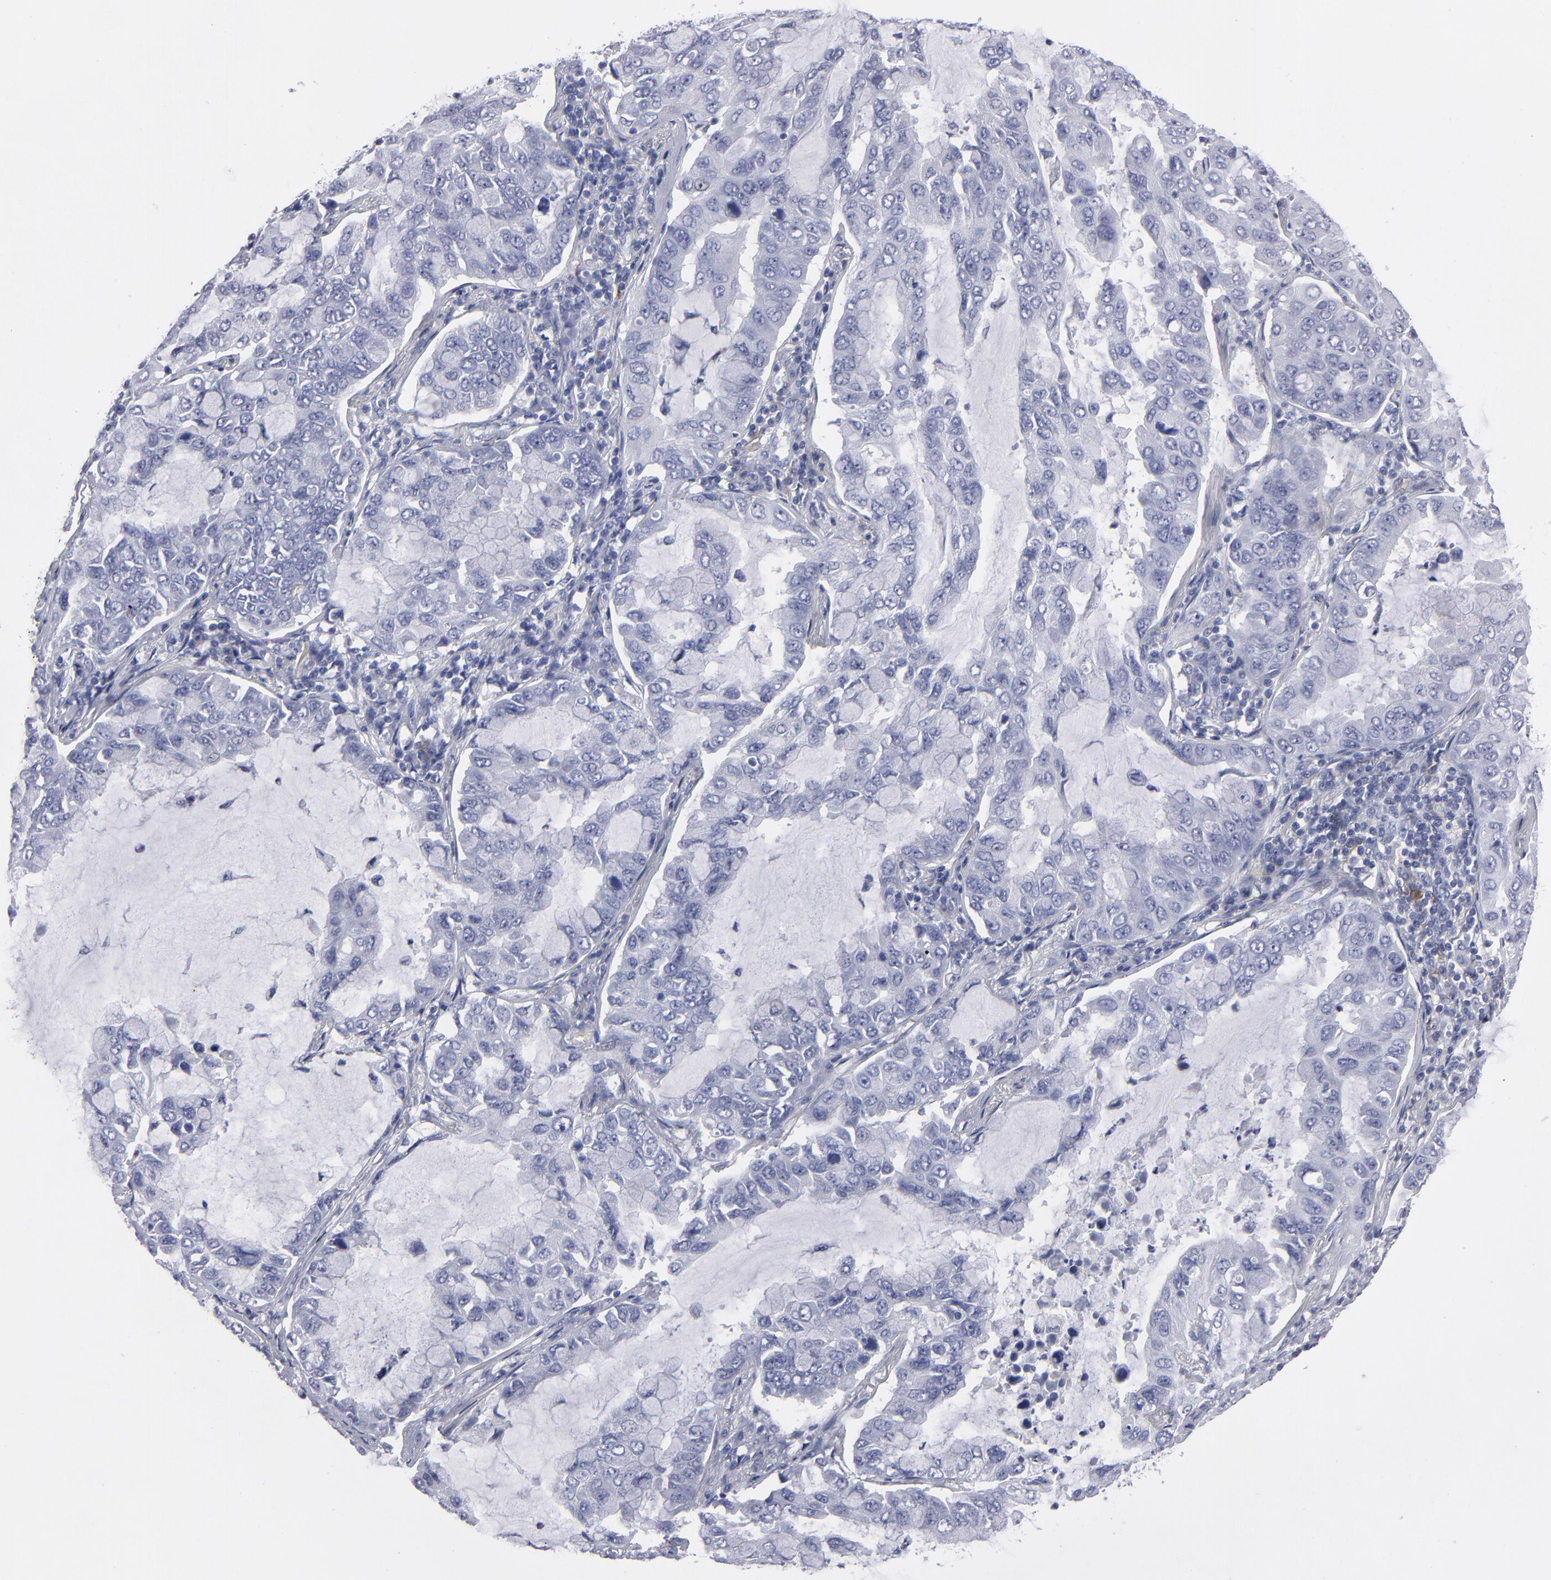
{"staining": {"intensity": "negative", "quantity": "none", "location": "none"}, "tissue": "lung cancer", "cell_type": "Tumor cells", "image_type": "cancer", "snomed": [{"axis": "morphology", "description": "Adenocarcinoma, NOS"}, {"axis": "topography", "description": "Lung"}], "caption": "Immunohistochemistry micrograph of neoplastic tissue: lung adenocarcinoma stained with DAB reveals no significant protein expression in tumor cells.", "gene": "CADM3", "patient": {"sex": "male", "age": 64}}